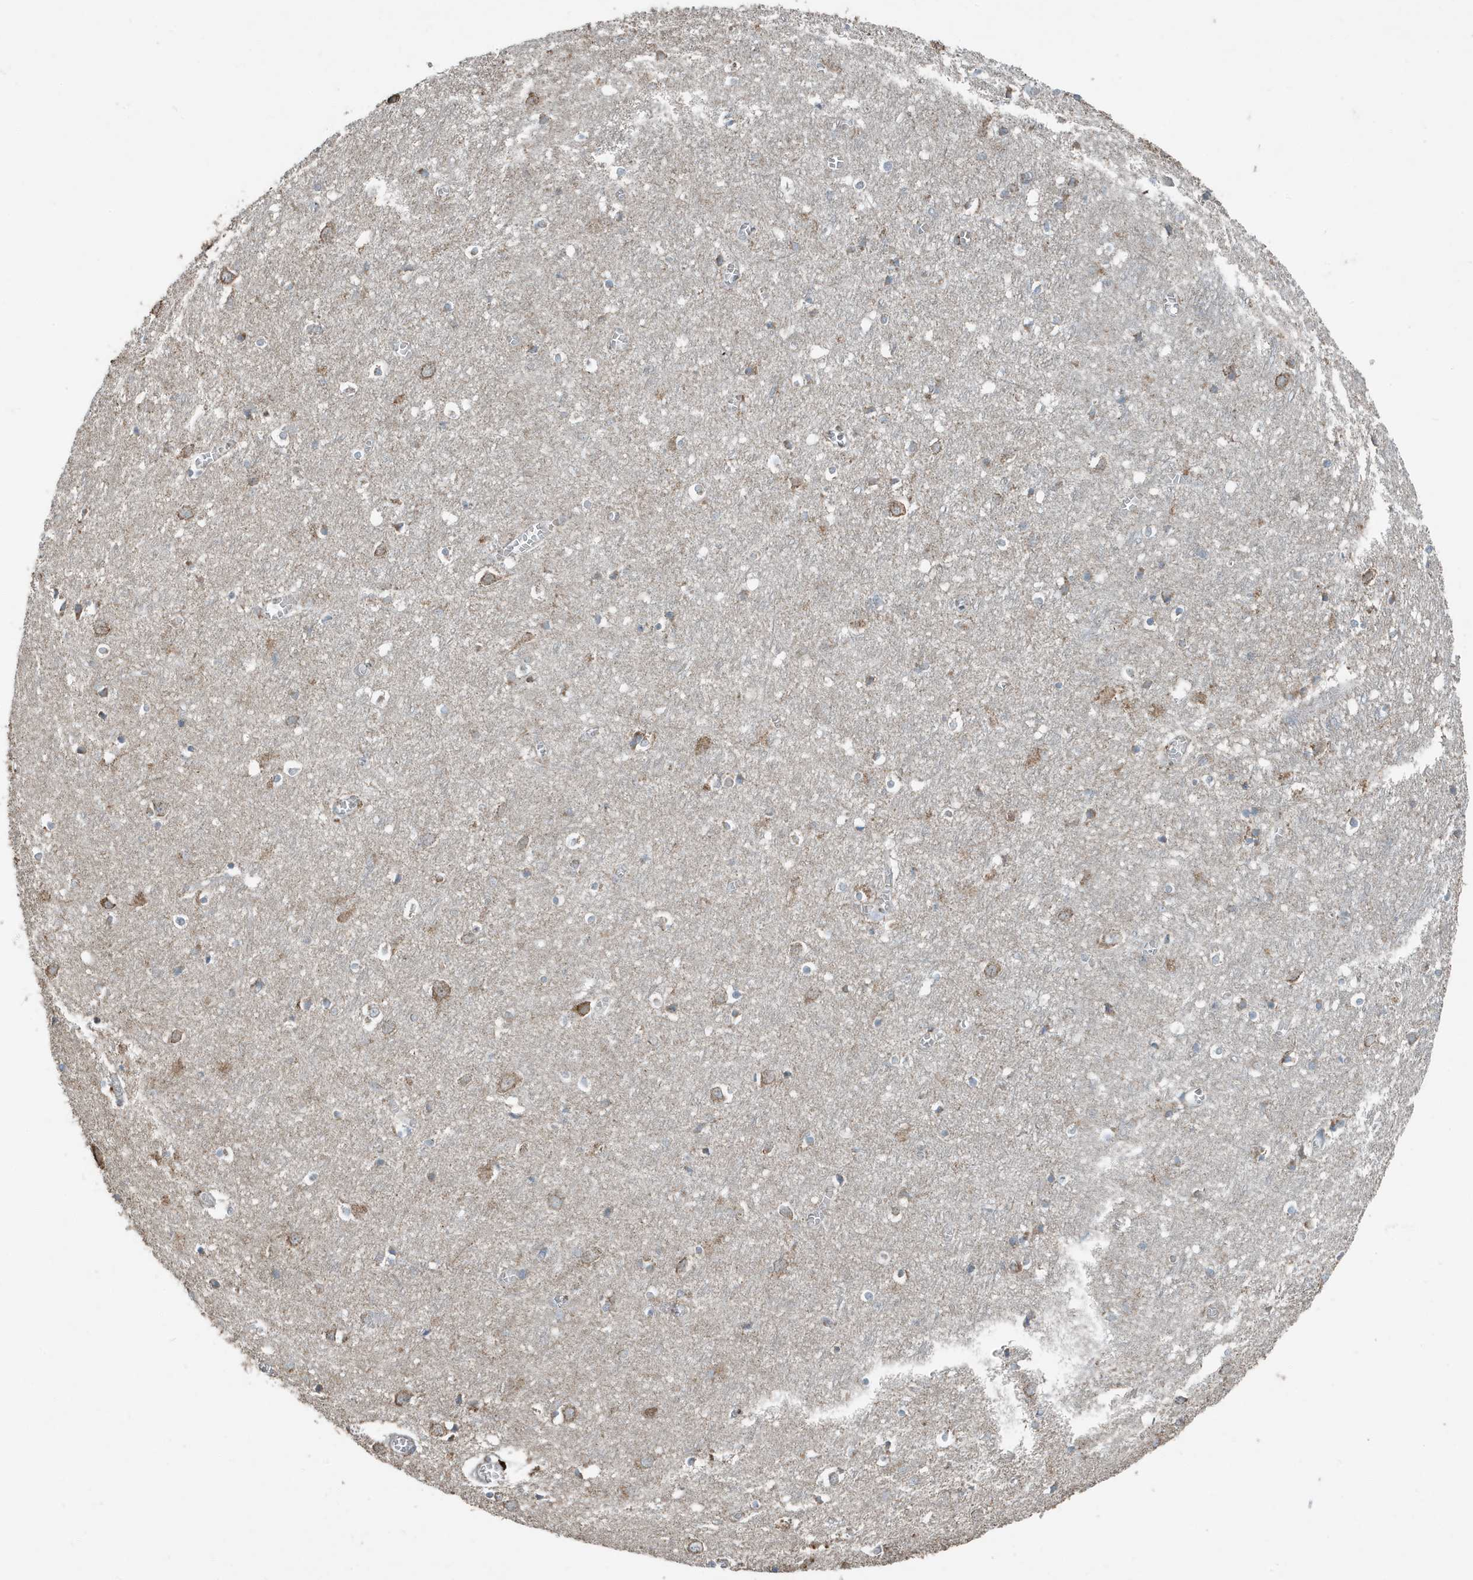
{"staining": {"intensity": "negative", "quantity": "none", "location": "none"}, "tissue": "cerebral cortex", "cell_type": "Endothelial cells", "image_type": "normal", "snomed": [{"axis": "morphology", "description": "Normal tissue, NOS"}, {"axis": "topography", "description": "Cerebral cortex"}], "caption": "Immunohistochemistry (IHC) image of unremarkable cerebral cortex stained for a protein (brown), which demonstrates no positivity in endothelial cells.", "gene": "MT", "patient": {"sex": "female", "age": 64}}